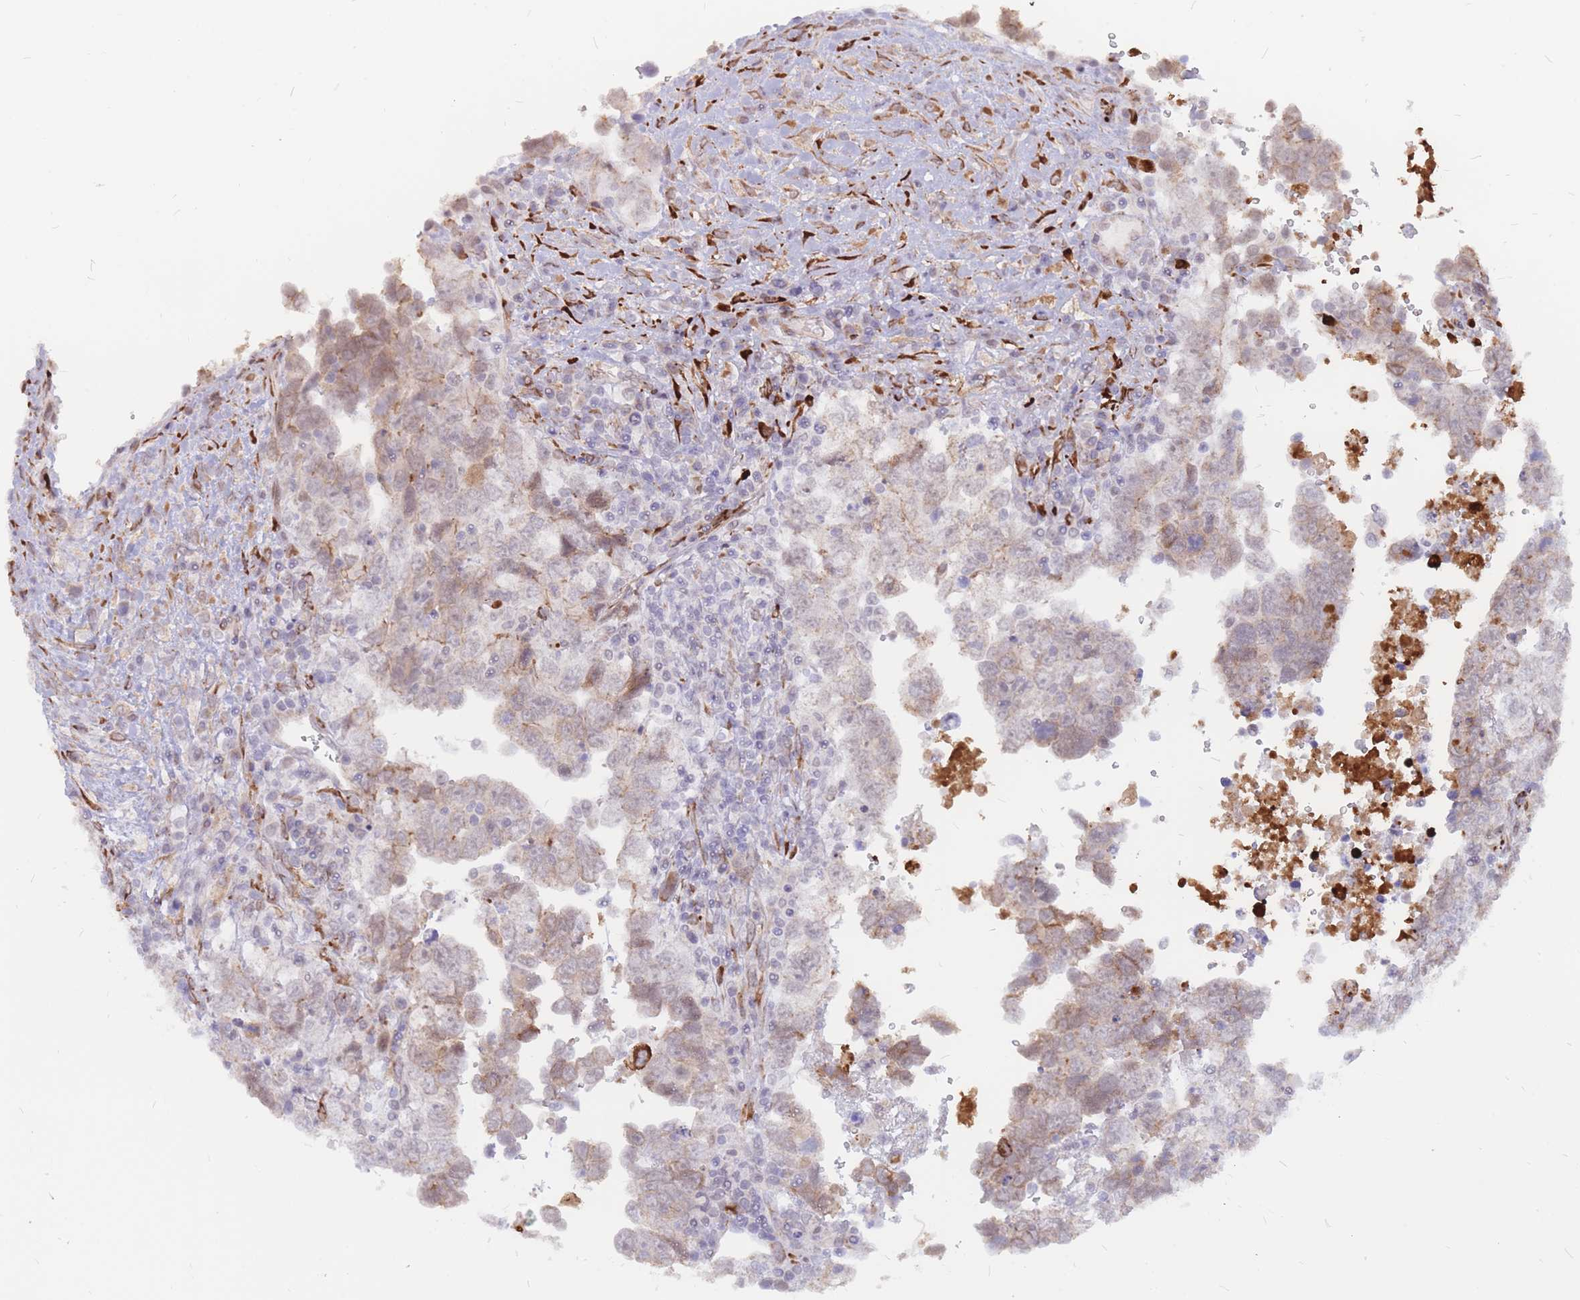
{"staining": {"intensity": "weak", "quantity": "25%-75%", "location": "cytoplasmic/membranous"}, "tissue": "testis cancer", "cell_type": "Tumor cells", "image_type": "cancer", "snomed": [{"axis": "morphology", "description": "Carcinoma, Embryonal, NOS"}, {"axis": "topography", "description": "Testis"}], "caption": "This photomicrograph displays IHC staining of testis cancer (embryonal carcinoma), with low weak cytoplasmic/membranous staining in about 25%-75% of tumor cells.", "gene": "ADD2", "patient": {"sex": "male", "age": 37}}